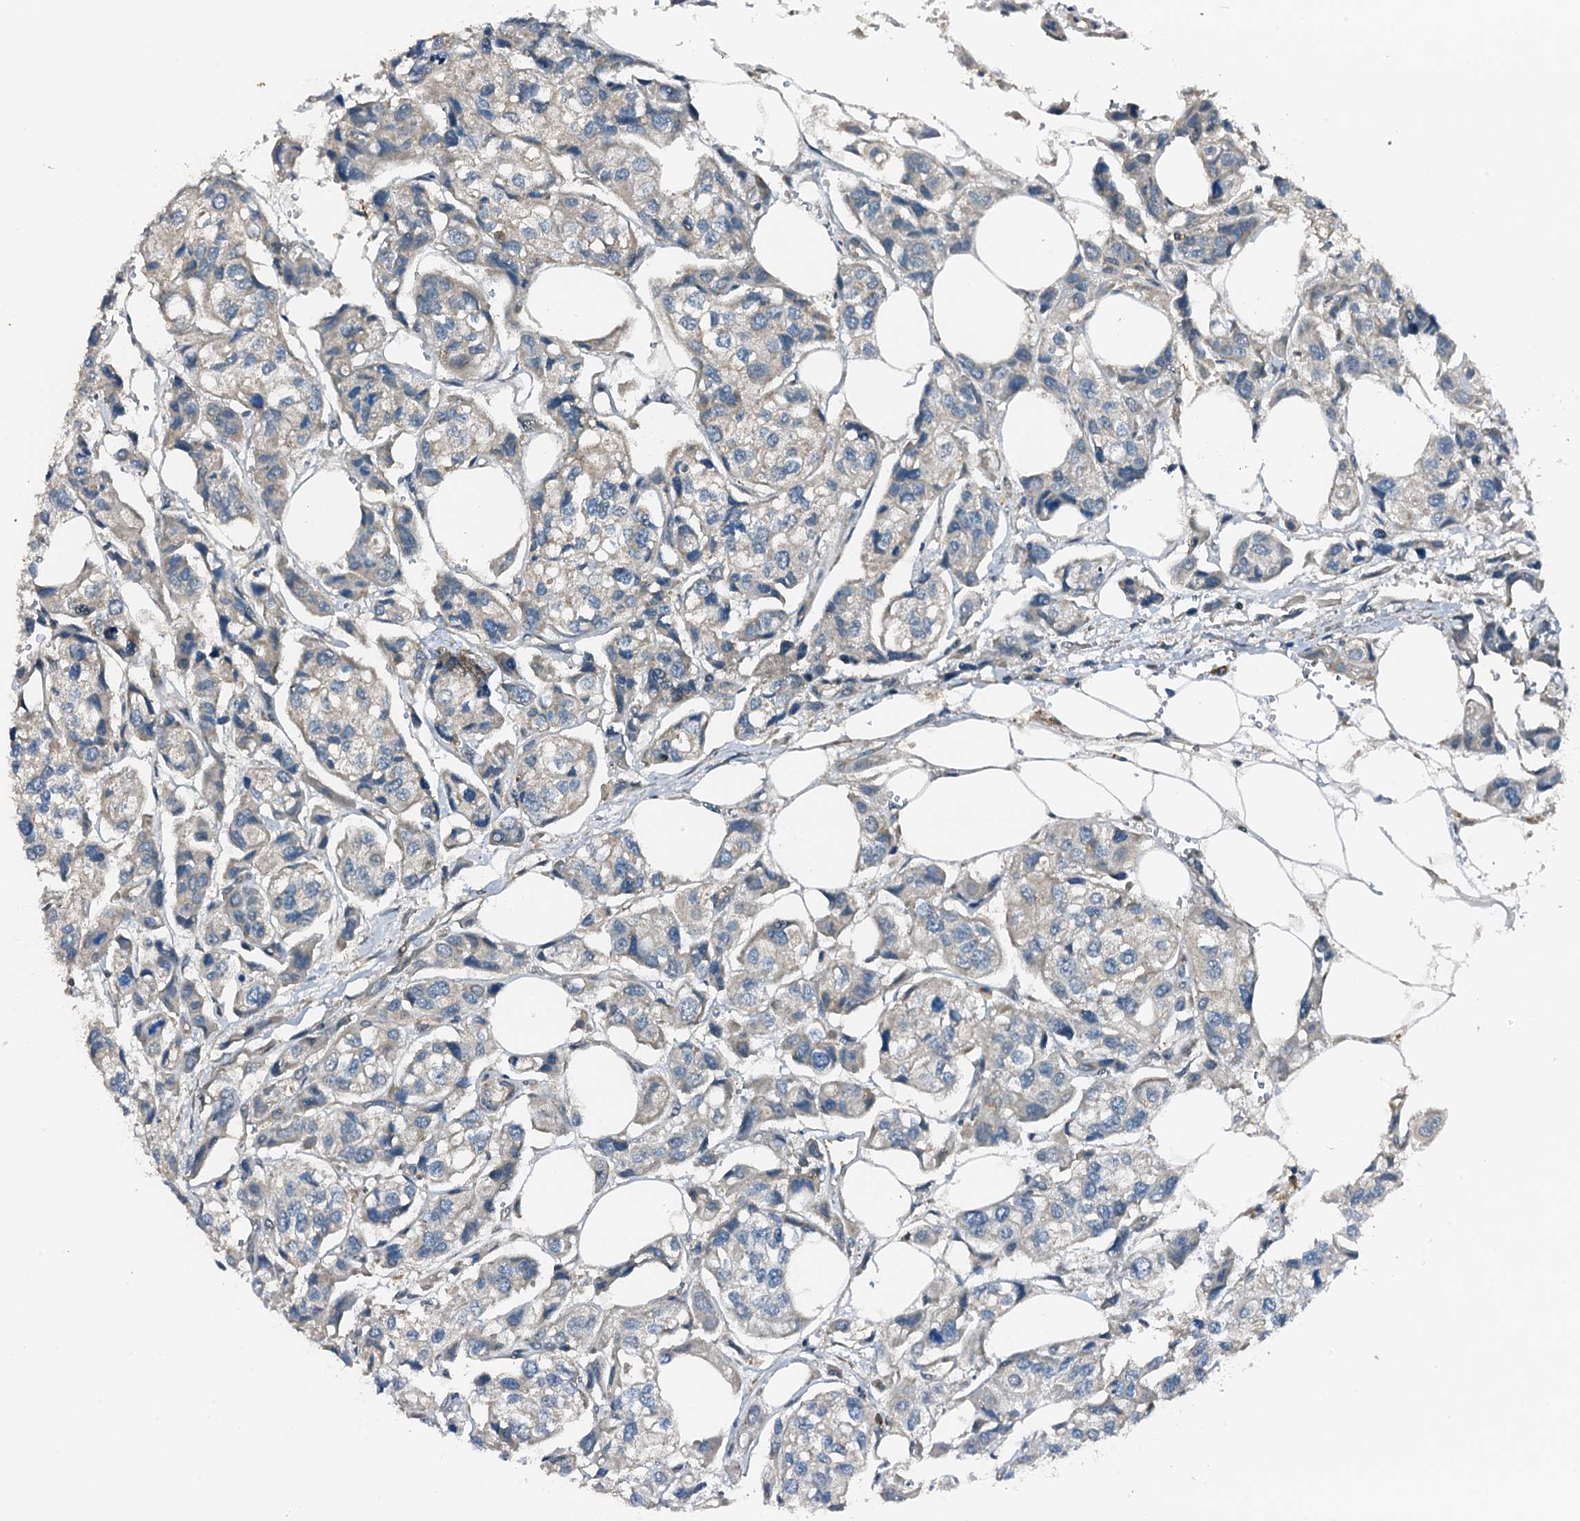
{"staining": {"intensity": "negative", "quantity": "none", "location": "none"}, "tissue": "urothelial cancer", "cell_type": "Tumor cells", "image_type": "cancer", "snomed": [{"axis": "morphology", "description": "Urothelial carcinoma, High grade"}, {"axis": "topography", "description": "Urinary bladder"}], "caption": "A high-resolution photomicrograph shows immunohistochemistry (IHC) staining of urothelial cancer, which exhibits no significant expression in tumor cells.", "gene": "ZNF606", "patient": {"sex": "male", "age": 67}}